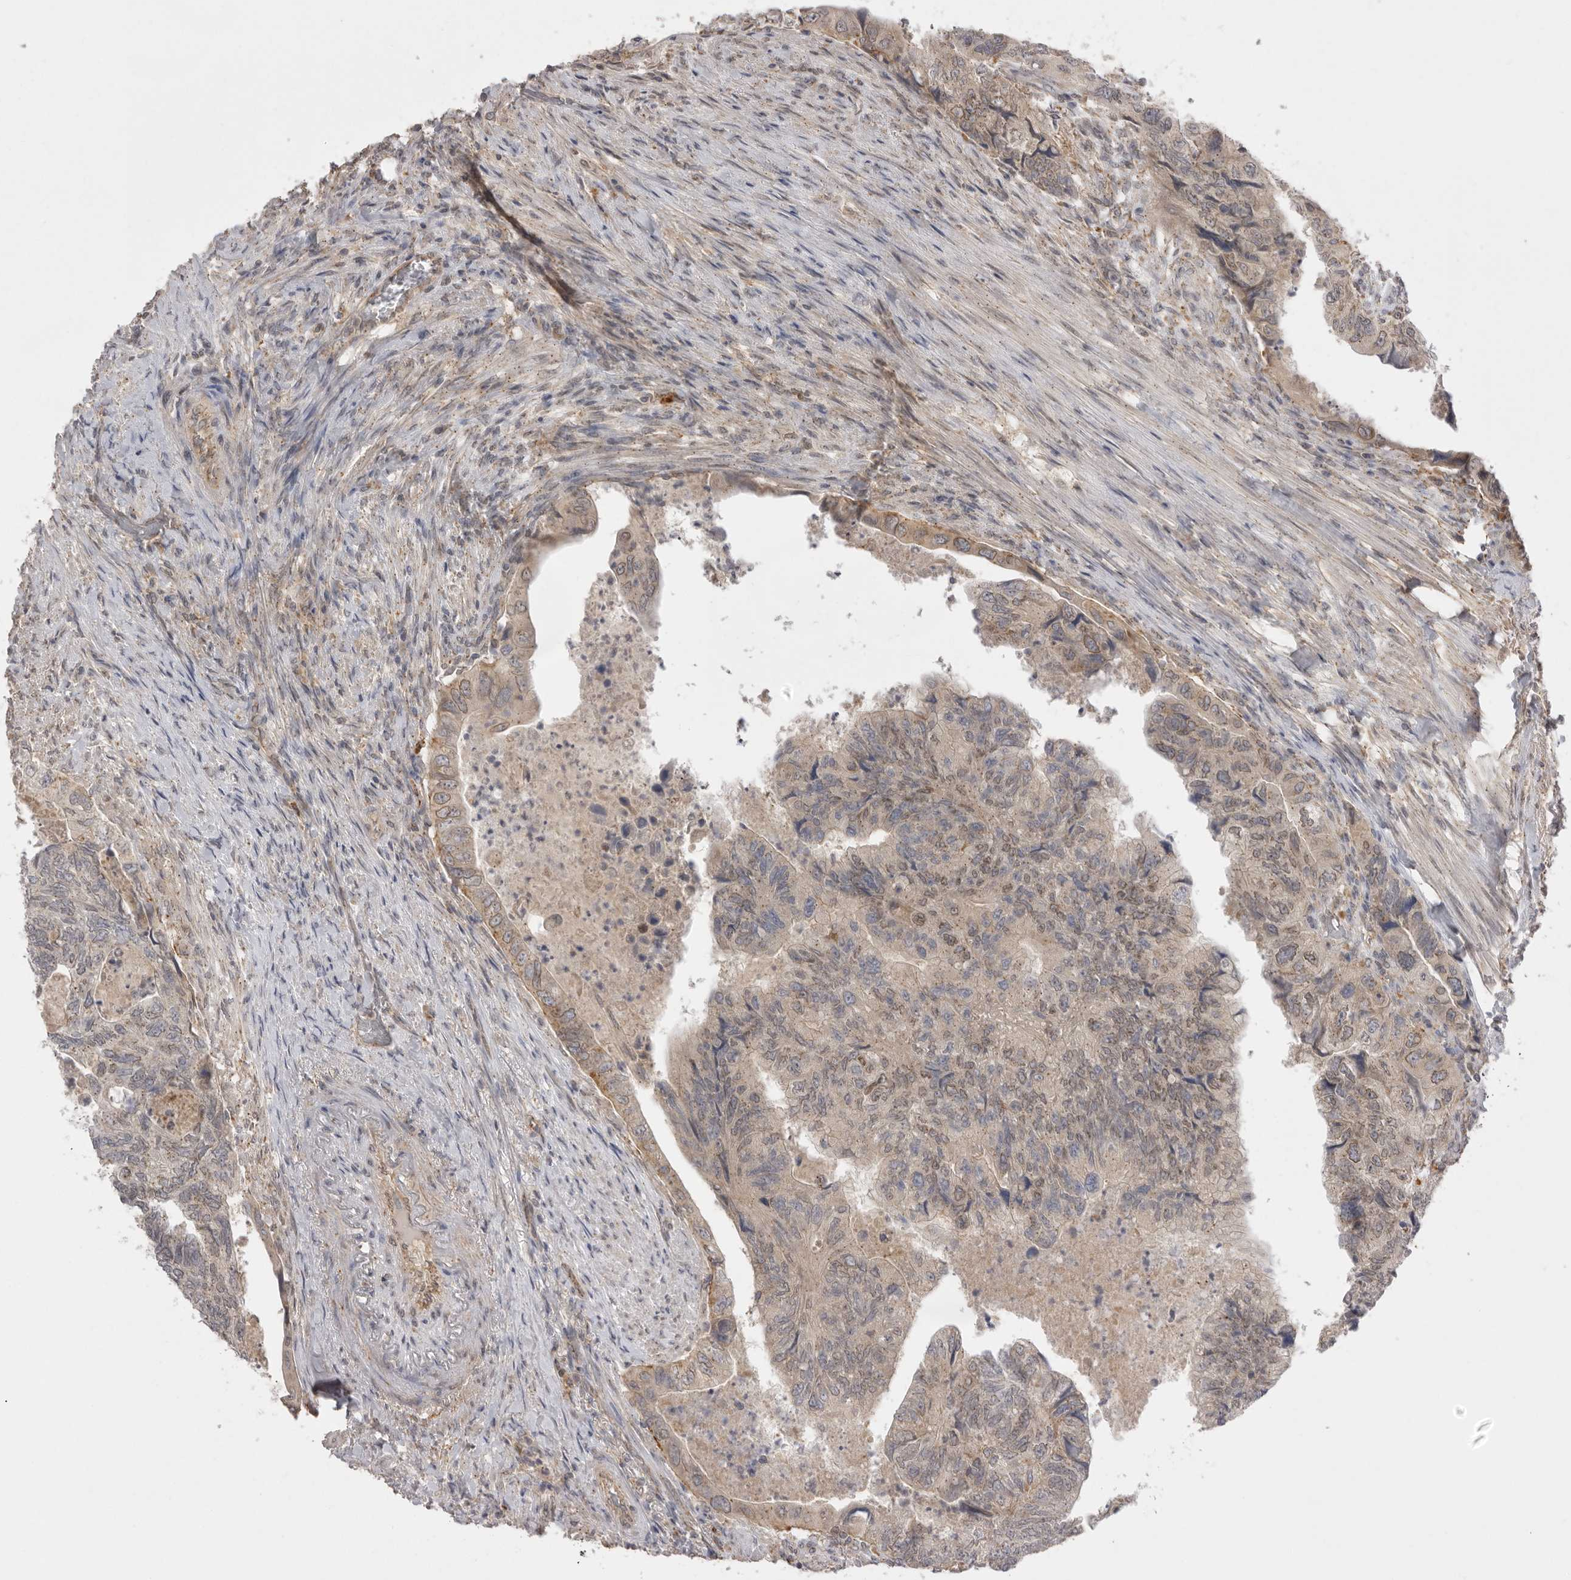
{"staining": {"intensity": "weak", "quantity": ">75%", "location": "cytoplasmic/membranous"}, "tissue": "colorectal cancer", "cell_type": "Tumor cells", "image_type": "cancer", "snomed": [{"axis": "morphology", "description": "Adenocarcinoma, NOS"}, {"axis": "topography", "description": "Rectum"}], "caption": "DAB (3,3'-diaminobenzidine) immunohistochemical staining of human colorectal adenocarcinoma demonstrates weak cytoplasmic/membranous protein staining in approximately >75% of tumor cells. (Stains: DAB (3,3'-diaminobenzidine) in brown, nuclei in blue, Microscopy: brightfield microscopy at high magnification).", "gene": "TLR3", "patient": {"sex": "male", "age": 63}}